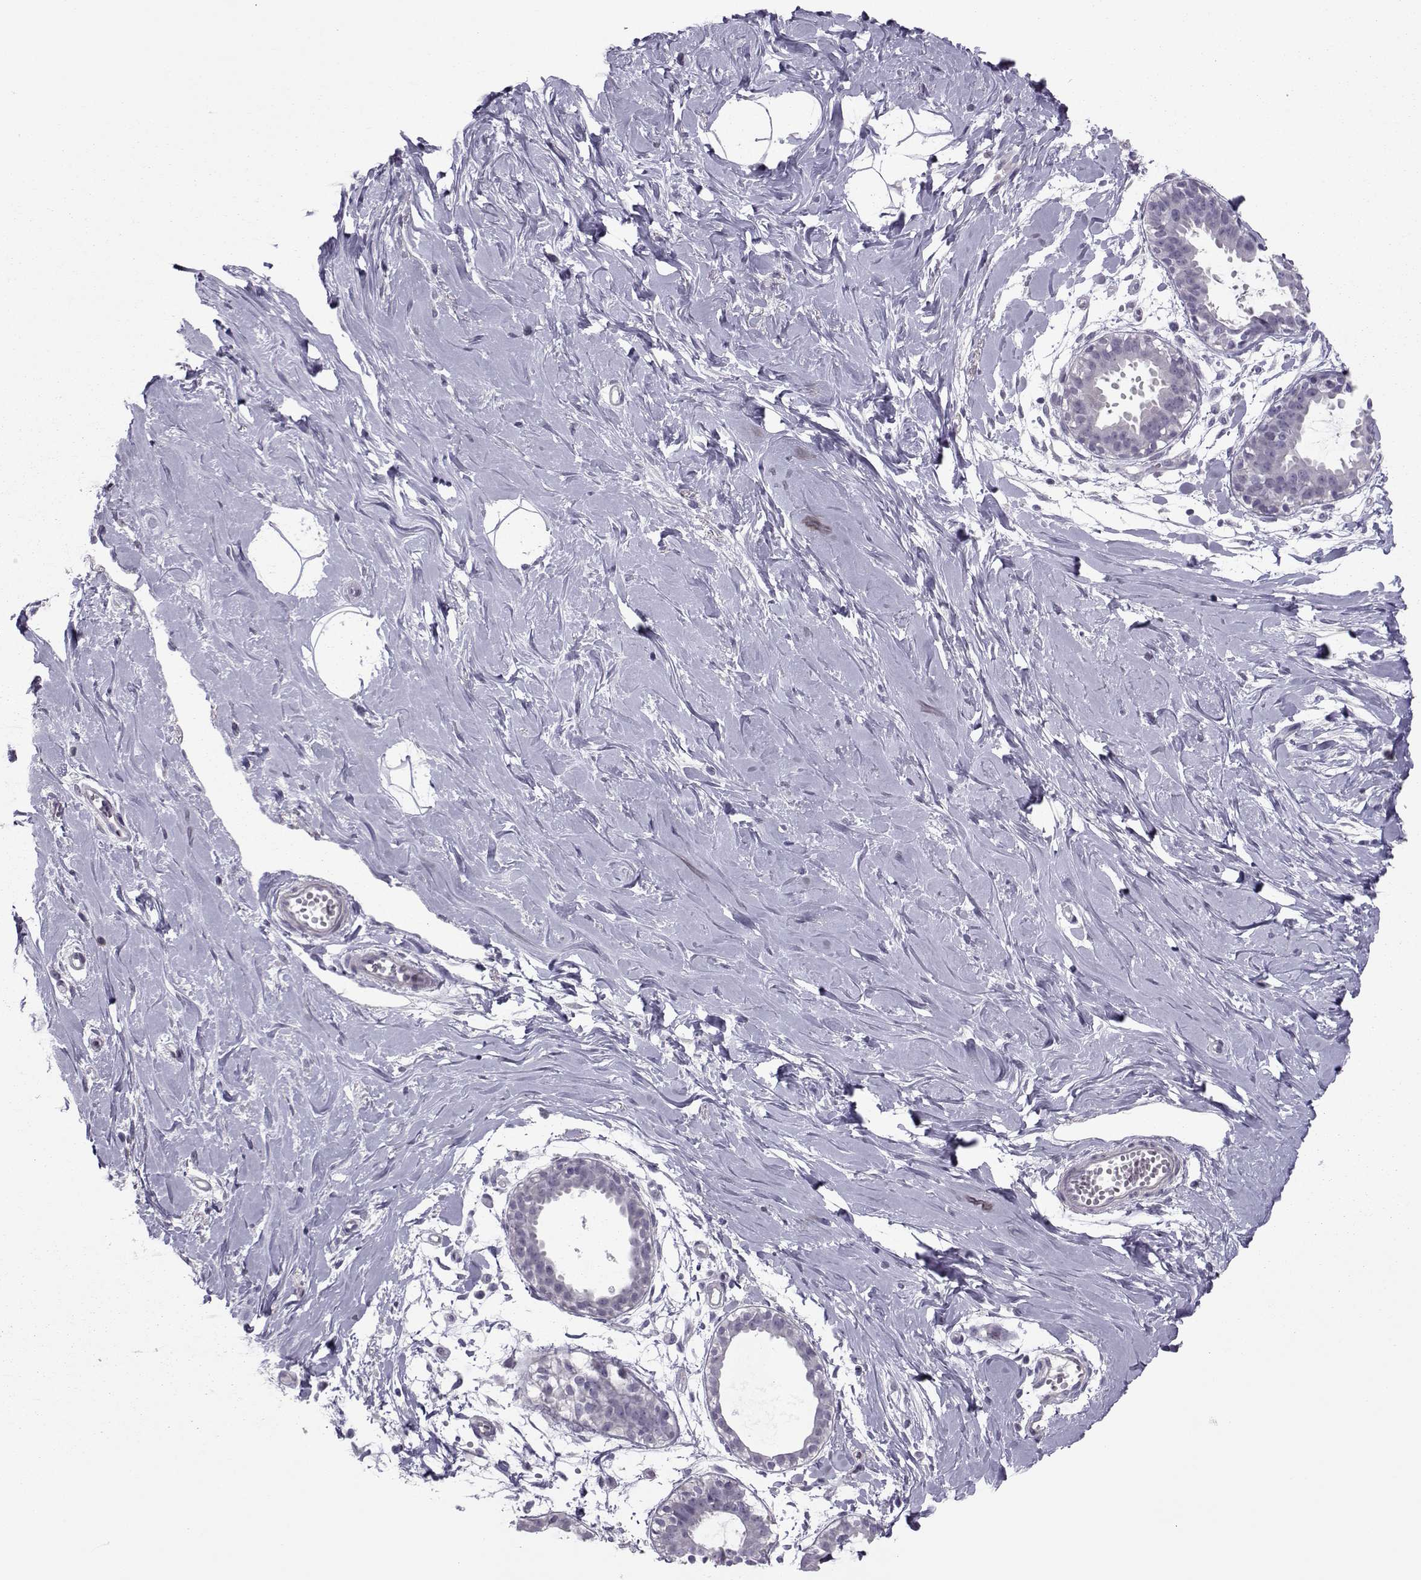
{"staining": {"intensity": "negative", "quantity": "none", "location": "none"}, "tissue": "breast", "cell_type": "Adipocytes", "image_type": "normal", "snomed": [{"axis": "morphology", "description": "Normal tissue, NOS"}, {"axis": "topography", "description": "Breast"}], "caption": "This is an immunohistochemistry histopathology image of unremarkable breast. There is no staining in adipocytes.", "gene": "ASRGL1", "patient": {"sex": "female", "age": 49}}